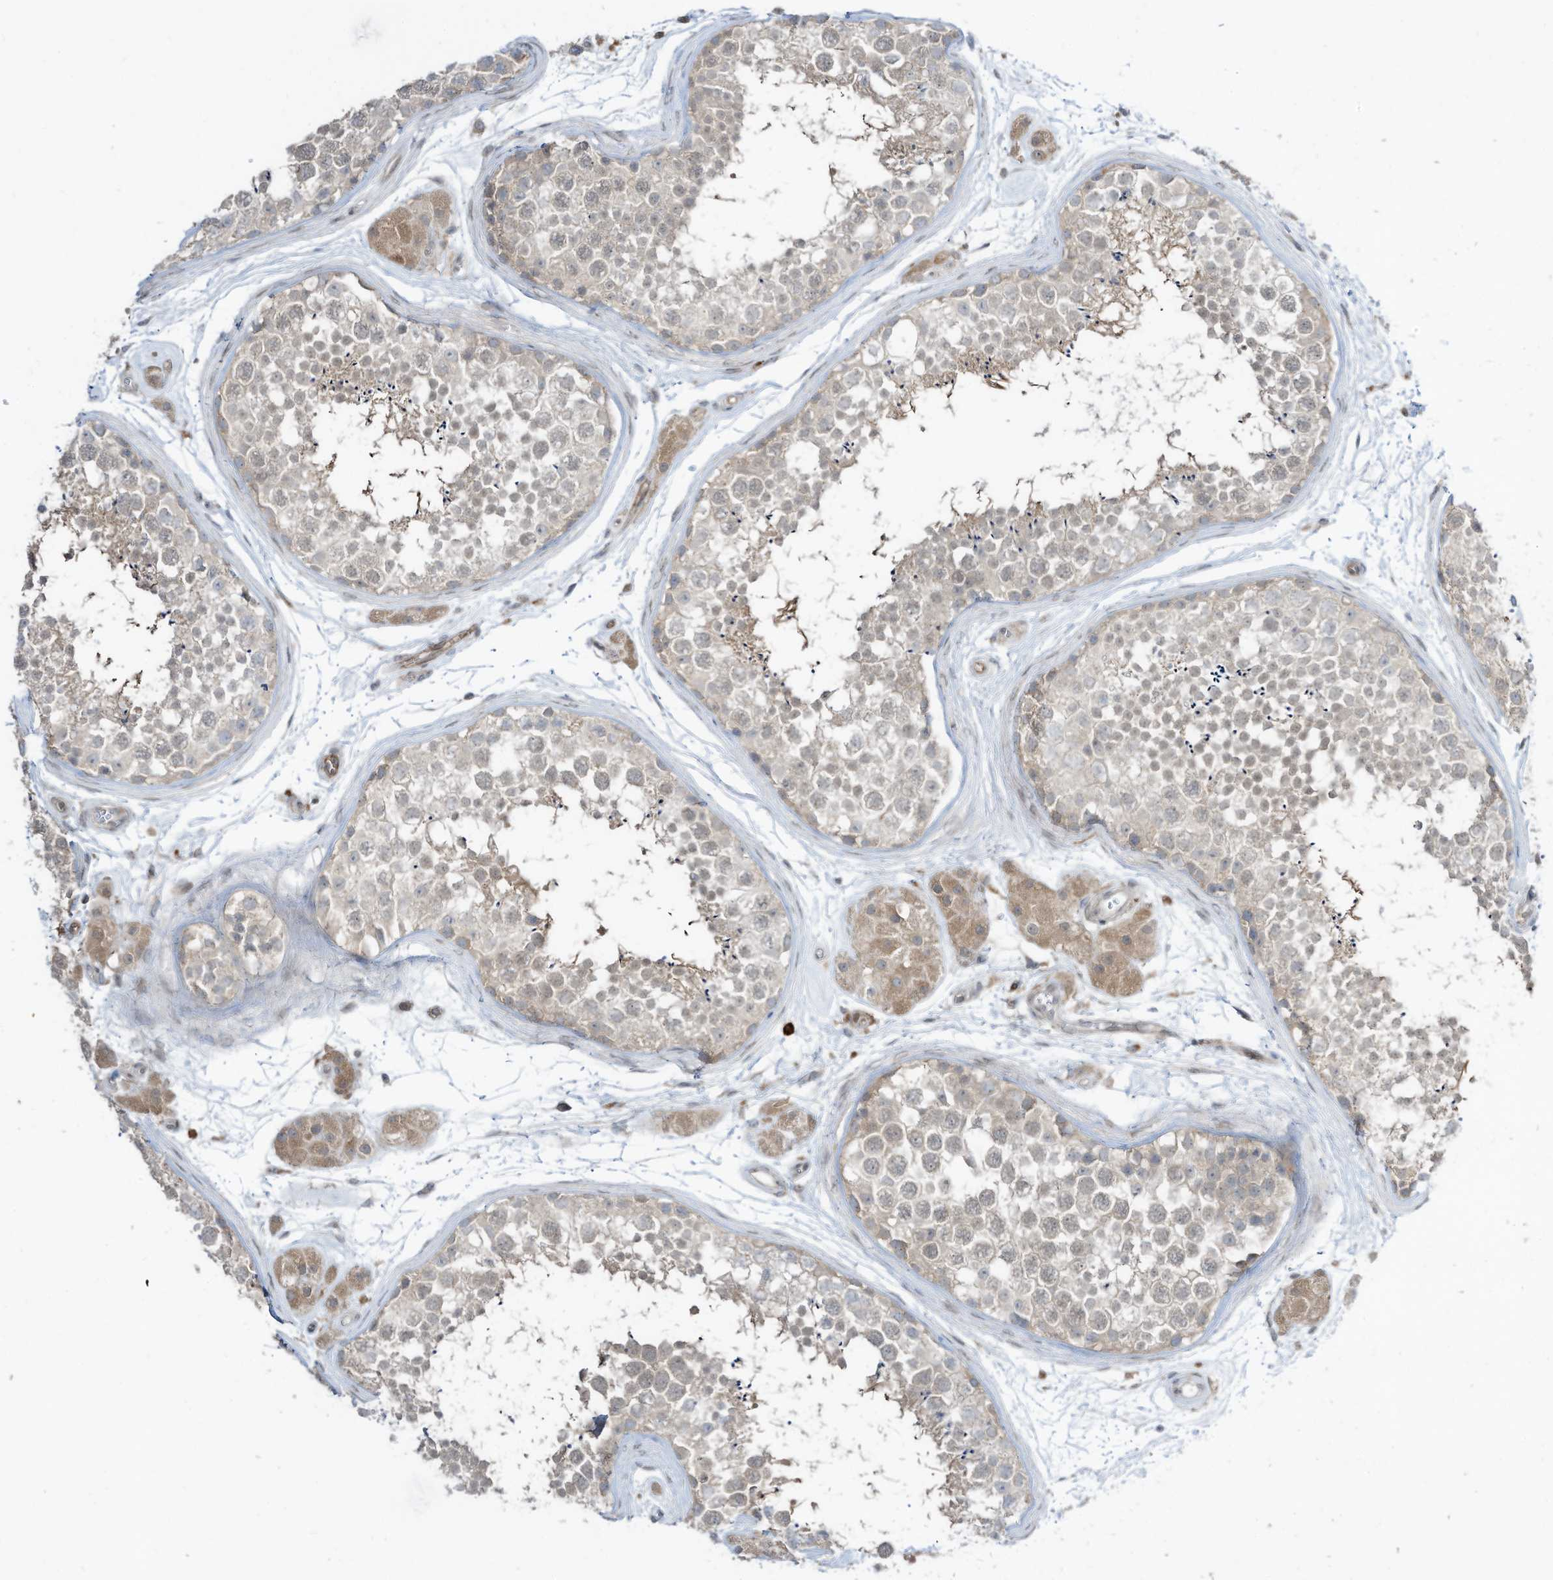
{"staining": {"intensity": "weak", "quantity": "<25%", "location": "cytoplasmic/membranous"}, "tissue": "testis", "cell_type": "Cells in seminiferous ducts", "image_type": "normal", "snomed": [{"axis": "morphology", "description": "Normal tissue, NOS"}, {"axis": "topography", "description": "Testis"}], "caption": "Cells in seminiferous ducts show no significant staining in unremarkable testis. (Brightfield microscopy of DAB IHC at high magnification).", "gene": "DZIP3", "patient": {"sex": "male", "age": 56}}